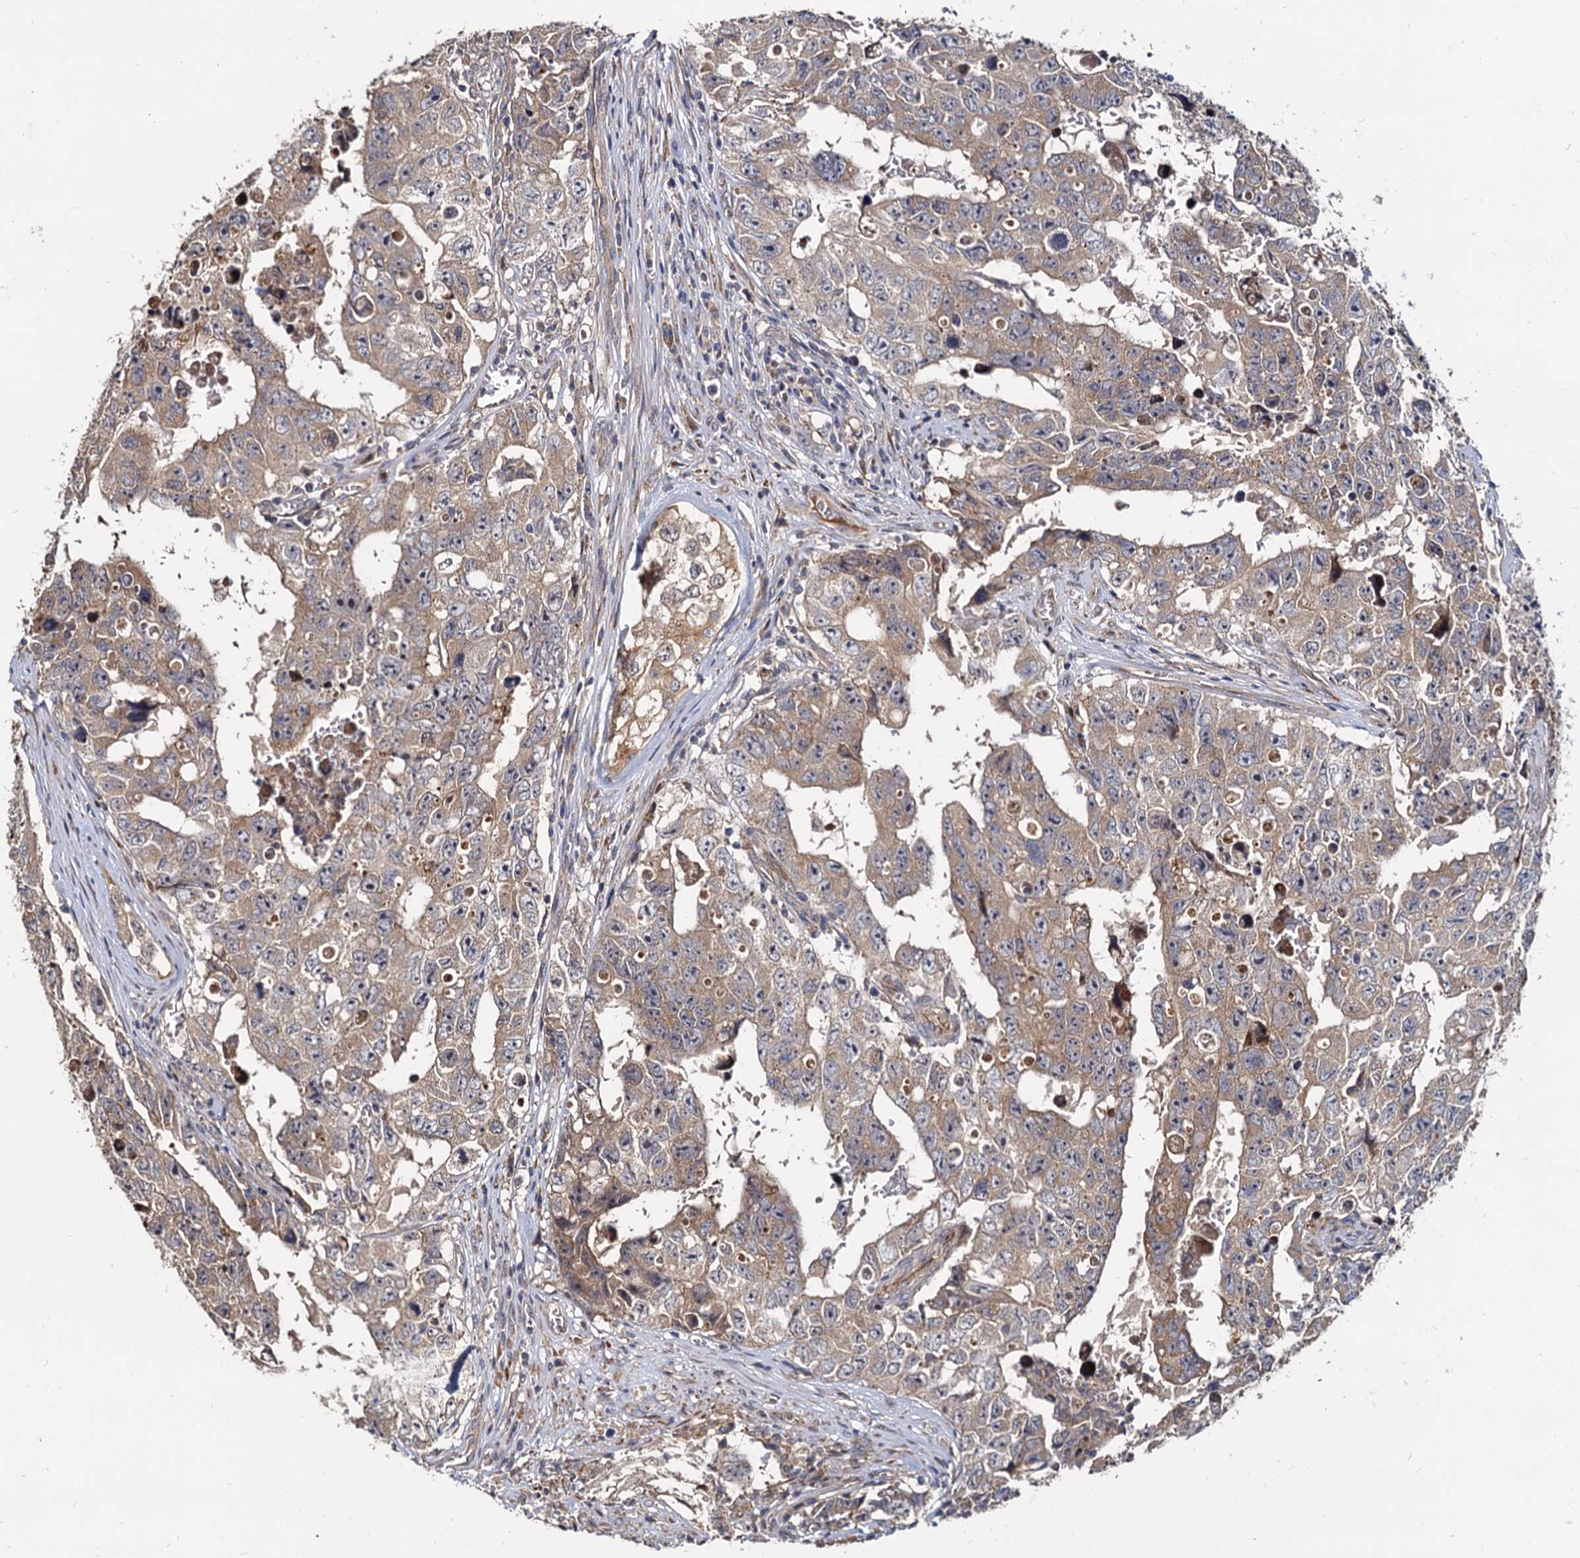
{"staining": {"intensity": "weak", "quantity": ">75%", "location": "cytoplasmic/membranous"}, "tissue": "testis cancer", "cell_type": "Tumor cells", "image_type": "cancer", "snomed": [{"axis": "morphology", "description": "Carcinoma, Embryonal, NOS"}, {"axis": "topography", "description": "Testis"}], "caption": "A low amount of weak cytoplasmic/membranous expression is present in approximately >75% of tumor cells in embryonal carcinoma (testis) tissue. The protein of interest is stained brown, and the nuclei are stained in blue (DAB (3,3'-diaminobenzidine) IHC with brightfield microscopy, high magnification).", "gene": "WWC3", "patient": {"sex": "male", "age": 17}}